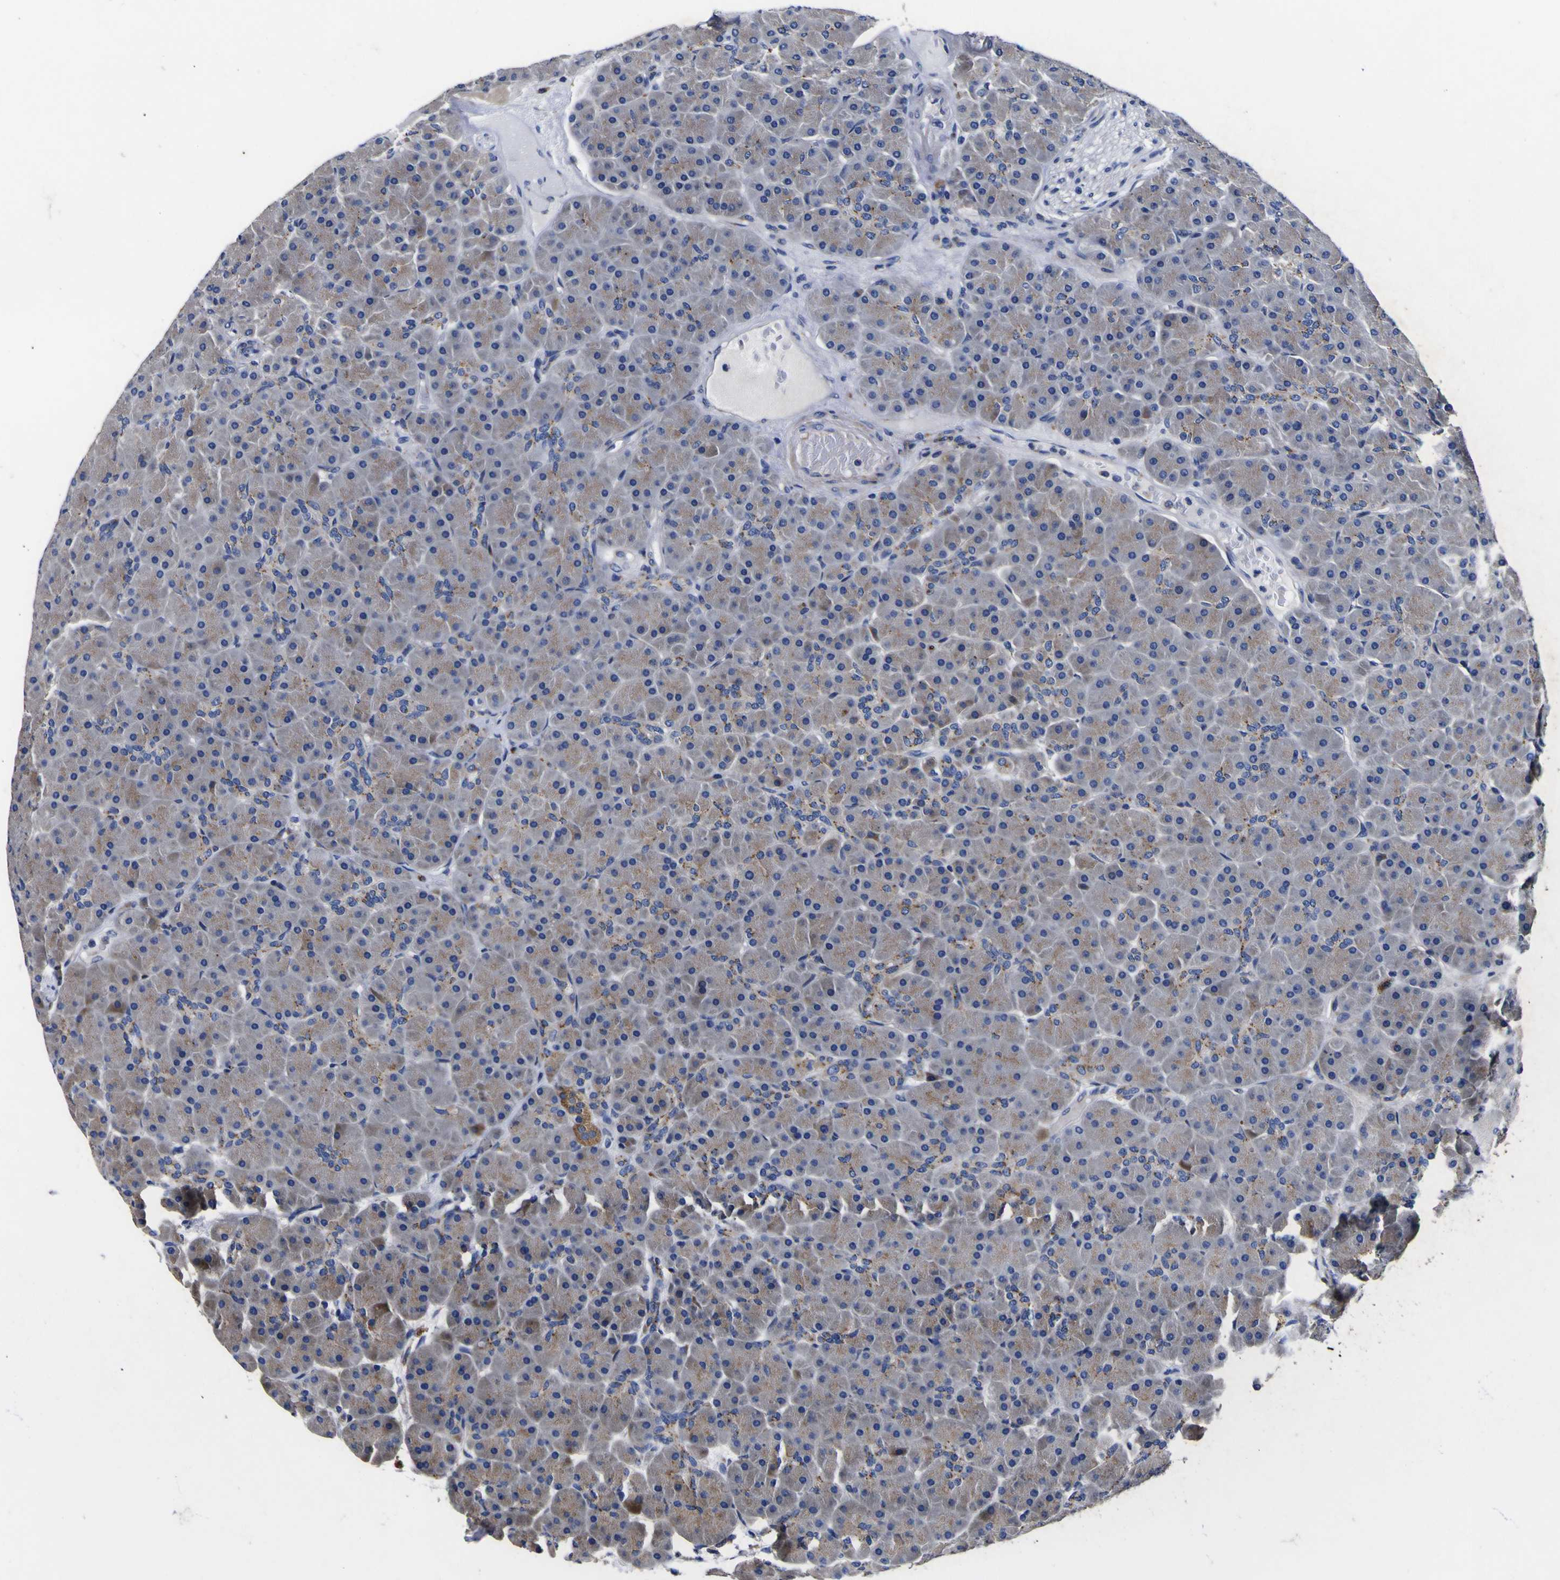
{"staining": {"intensity": "weak", "quantity": "<25%", "location": "cytoplasmic/membranous"}, "tissue": "pancreas", "cell_type": "Exocrine glandular cells", "image_type": "normal", "snomed": [{"axis": "morphology", "description": "Normal tissue, NOS"}, {"axis": "topography", "description": "Pancreas"}], "caption": "This micrograph is of unremarkable pancreas stained with immunohistochemistry (IHC) to label a protein in brown with the nuclei are counter-stained blue. There is no staining in exocrine glandular cells.", "gene": "COA1", "patient": {"sex": "male", "age": 66}}